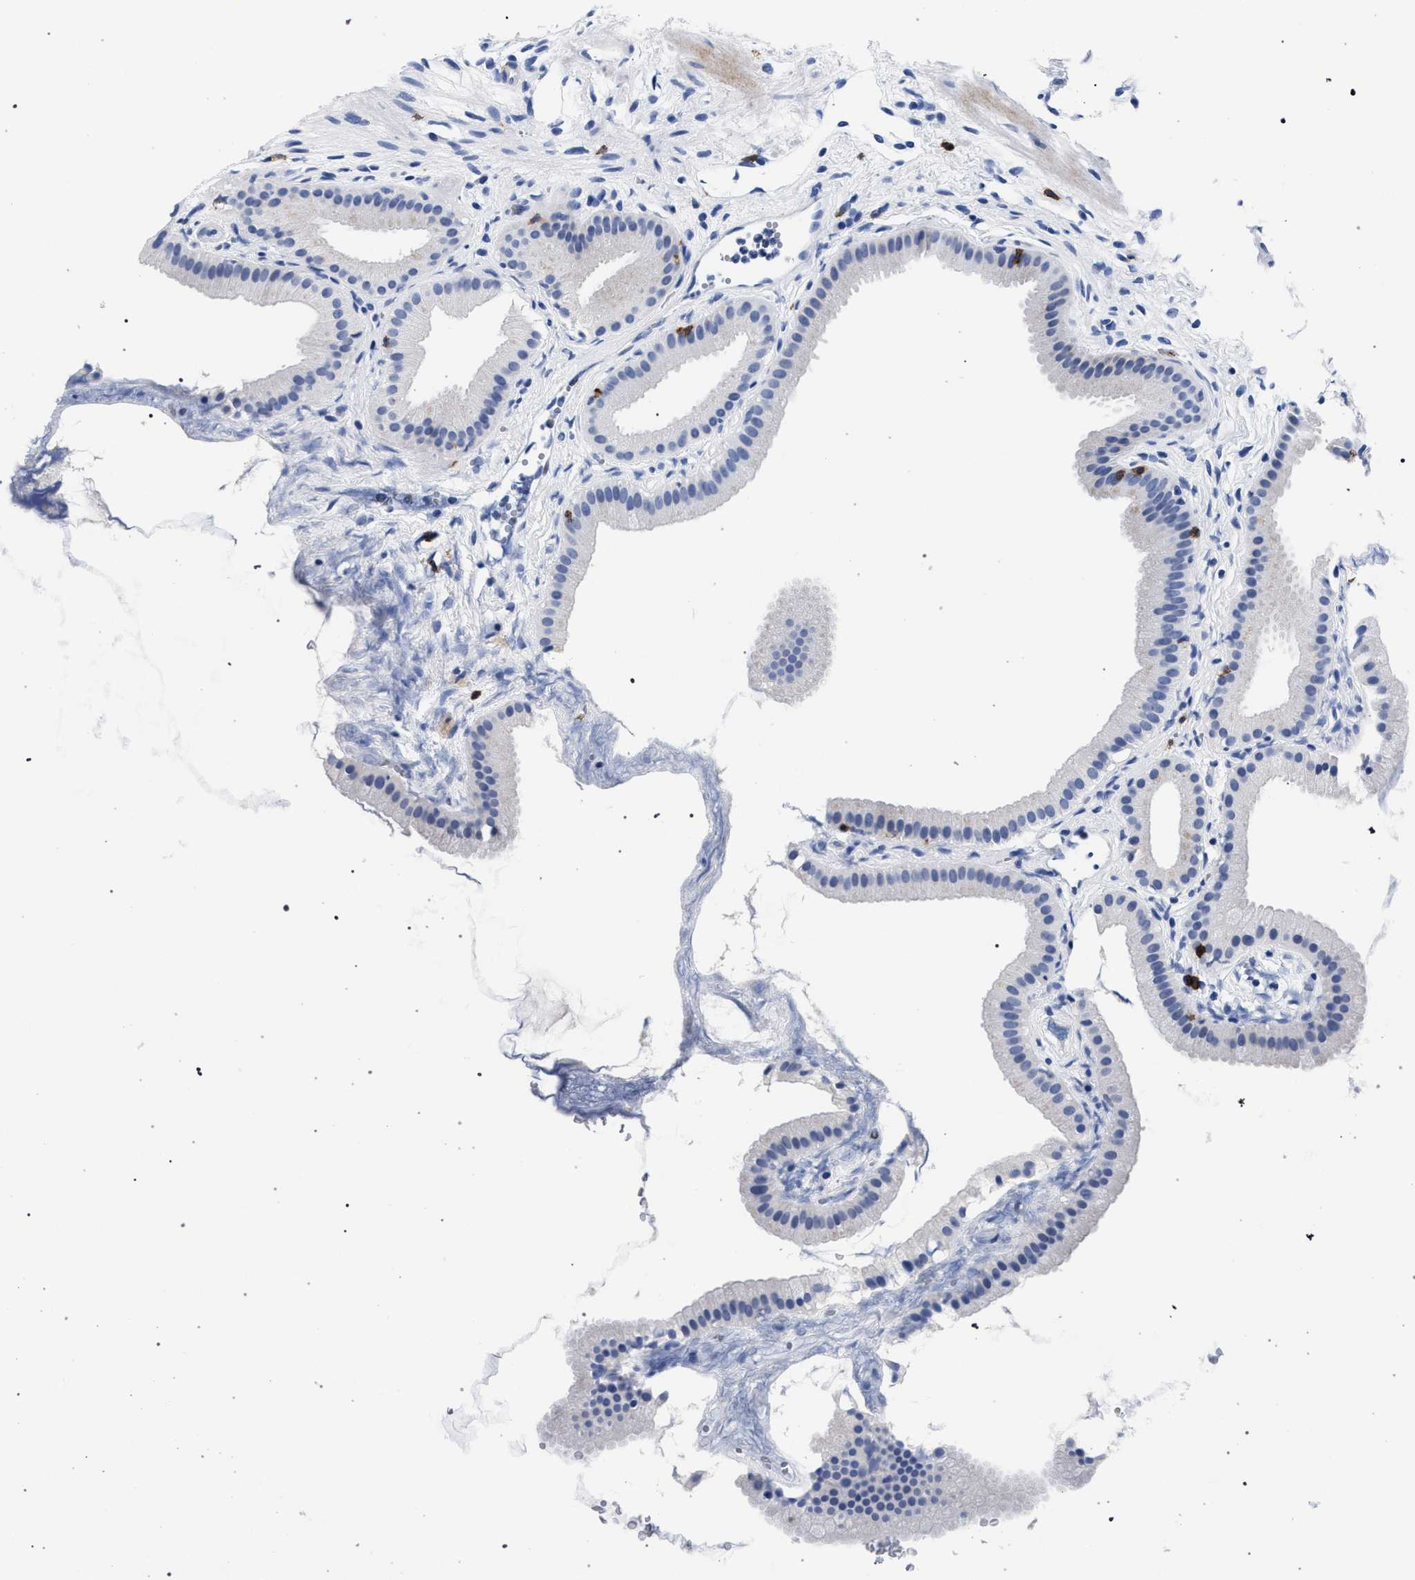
{"staining": {"intensity": "negative", "quantity": "none", "location": "none"}, "tissue": "gallbladder", "cell_type": "Glandular cells", "image_type": "normal", "snomed": [{"axis": "morphology", "description": "Normal tissue, NOS"}, {"axis": "topography", "description": "Gallbladder"}], "caption": "A high-resolution histopathology image shows immunohistochemistry (IHC) staining of benign gallbladder, which displays no significant staining in glandular cells. (Brightfield microscopy of DAB immunohistochemistry at high magnification).", "gene": "KLRK1", "patient": {"sex": "female", "age": 64}}